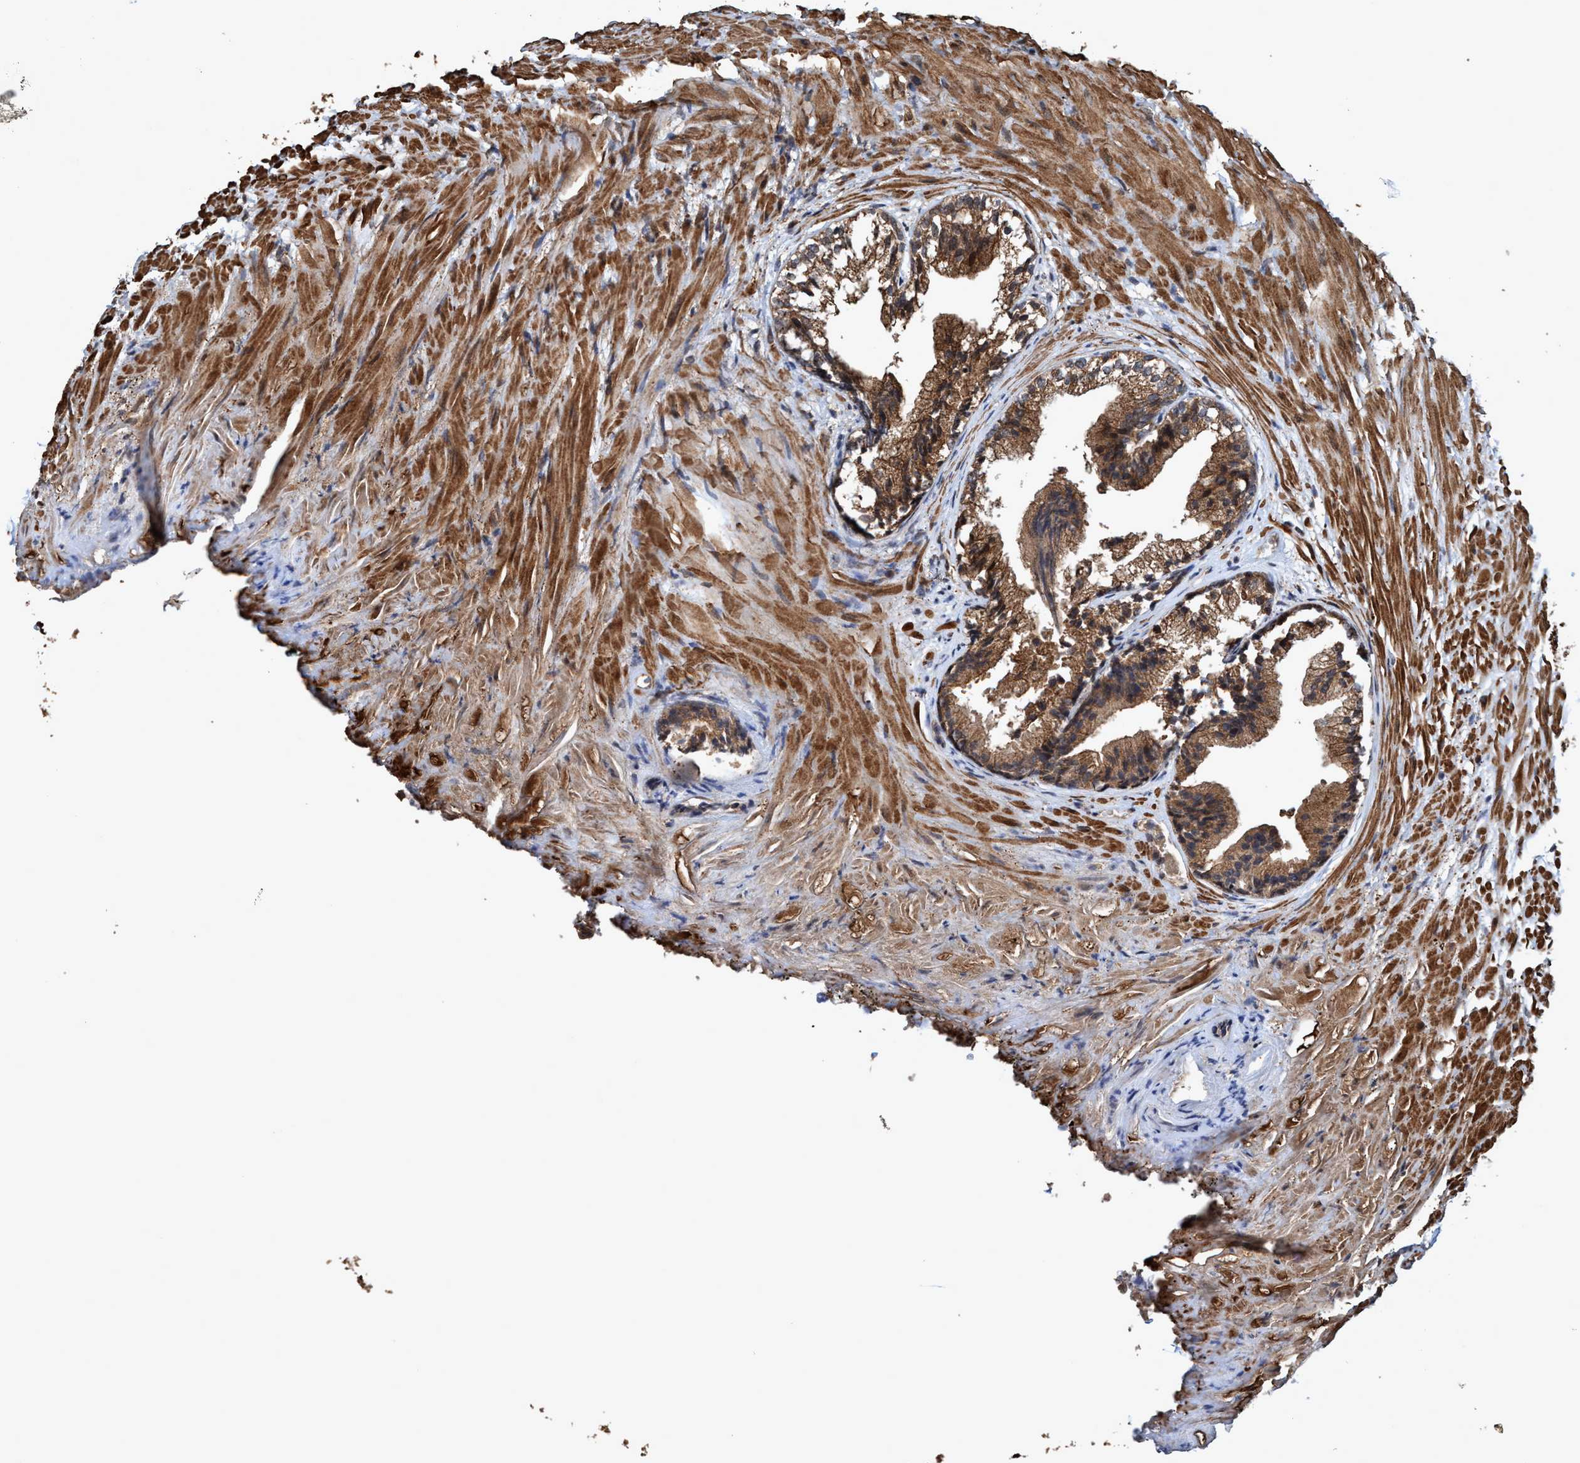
{"staining": {"intensity": "moderate", "quantity": ">75%", "location": "cytoplasmic/membranous,nuclear"}, "tissue": "prostate", "cell_type": "Glandular cells", "image_type": "normal", "snomed": [{"axis": "morphology", "description": "Normal tissue, NOS"}, {"axis": "topography", "description": "Prostate"}], "caption": "This histopathology image exhibits unremarkable prostate stained with immunohistochemistry (IHC) to label a protein in brown. The cytoplasmic/membranous,nuclear of glandular cells show moderate positivity for the protein. Nuclei are counter-stained blue.", "gene": "TRPC7", "patient": {"sex": "male", "age": 76}}